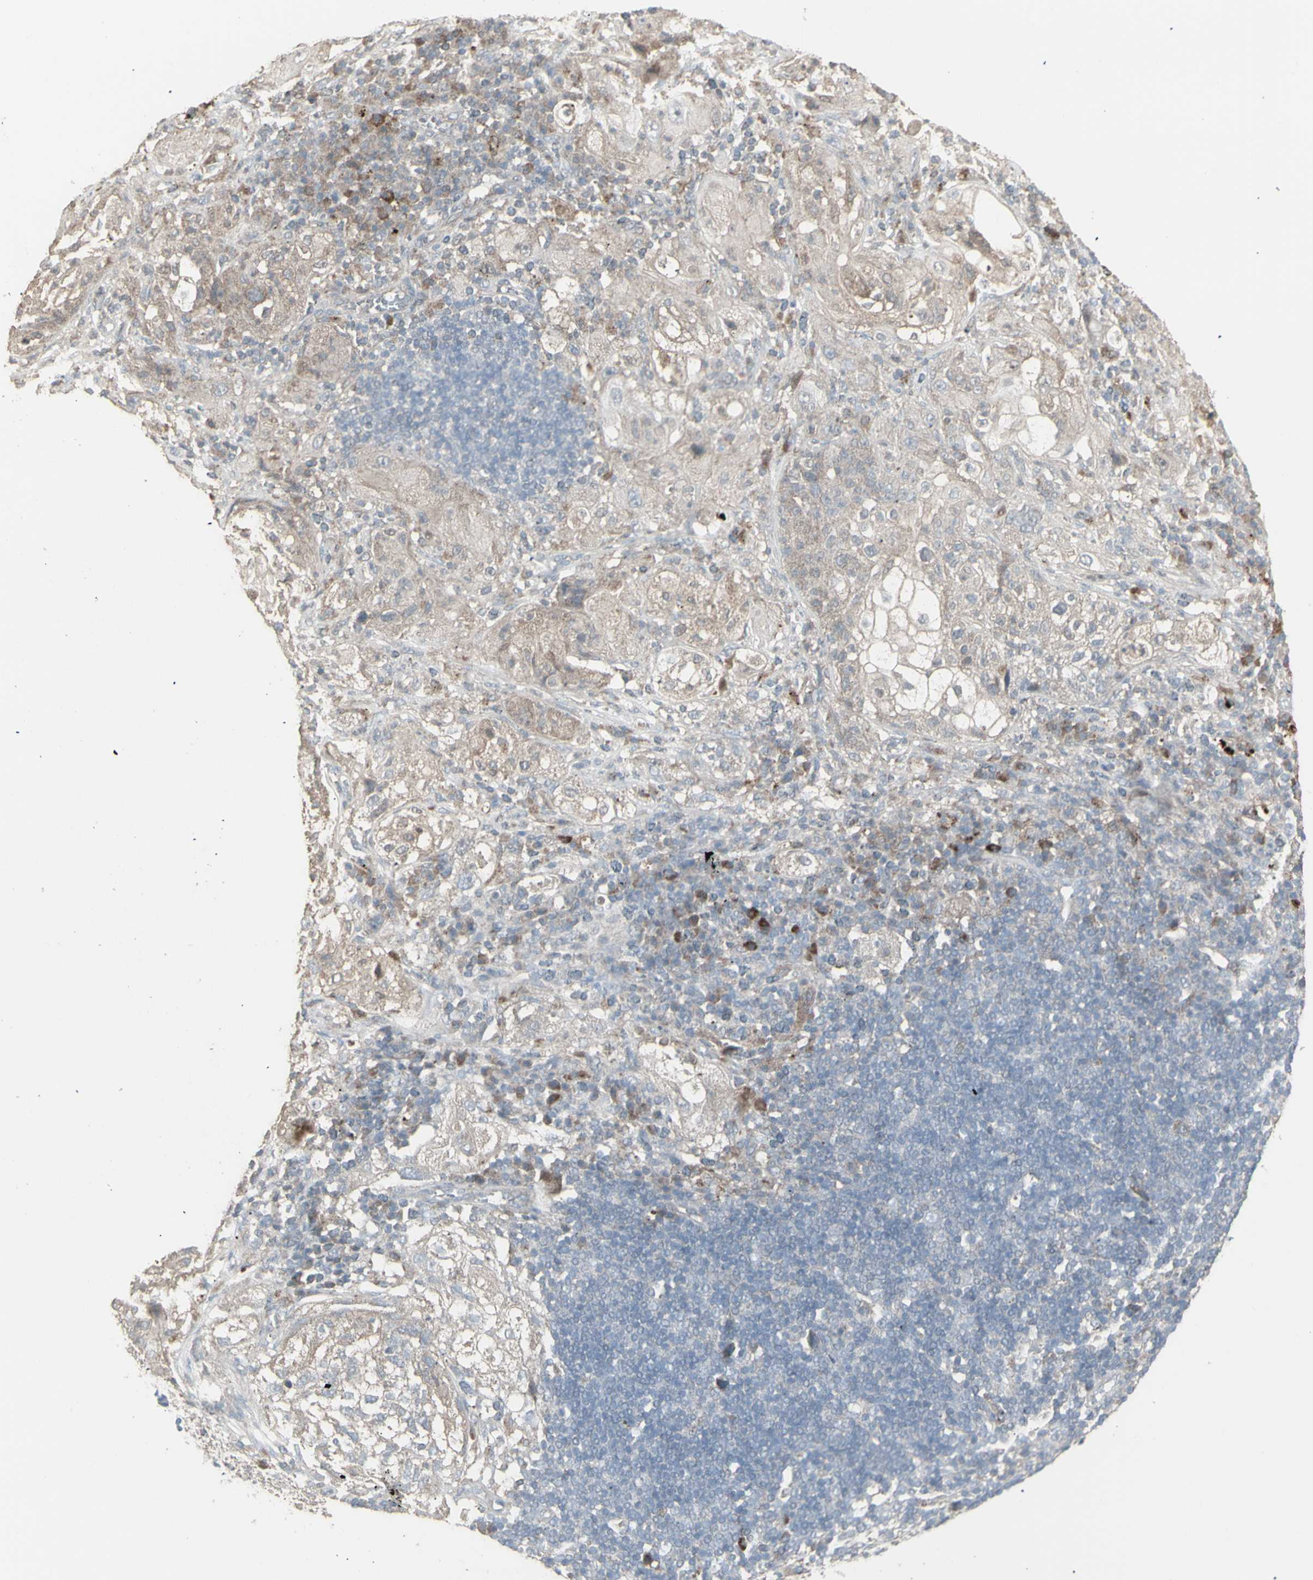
{"staining": {"intensity": "moderate", "quantity": ">75%", "location": "cytoplasmic/membranous"}, "tissue": "lung cancer", "cell_type": "Tumor cells", "image_type": "cancer", "snomed": [{"axis": "morphology", "description": "Inflammation, NOS"}, {"axis": "morphology", "description": "Squamous cell carcinoma, NOS"}, {"axis": "topography", "description": "Lymph node"}, {"axis": "topography", "description": "Soft tissue"}, {"axis": "topography", "description": "Lung"}], "caption": "A high-resolution histopathology image shows immunohistochemistry (IHC) staining of squamous cell carcinoma (lung), which reveals moderate cytoplasmic/membranous staining in approximately >75% of tumor cells.", "gene": "RNASEL", "patient": {"sex": "male", "age": 66}}